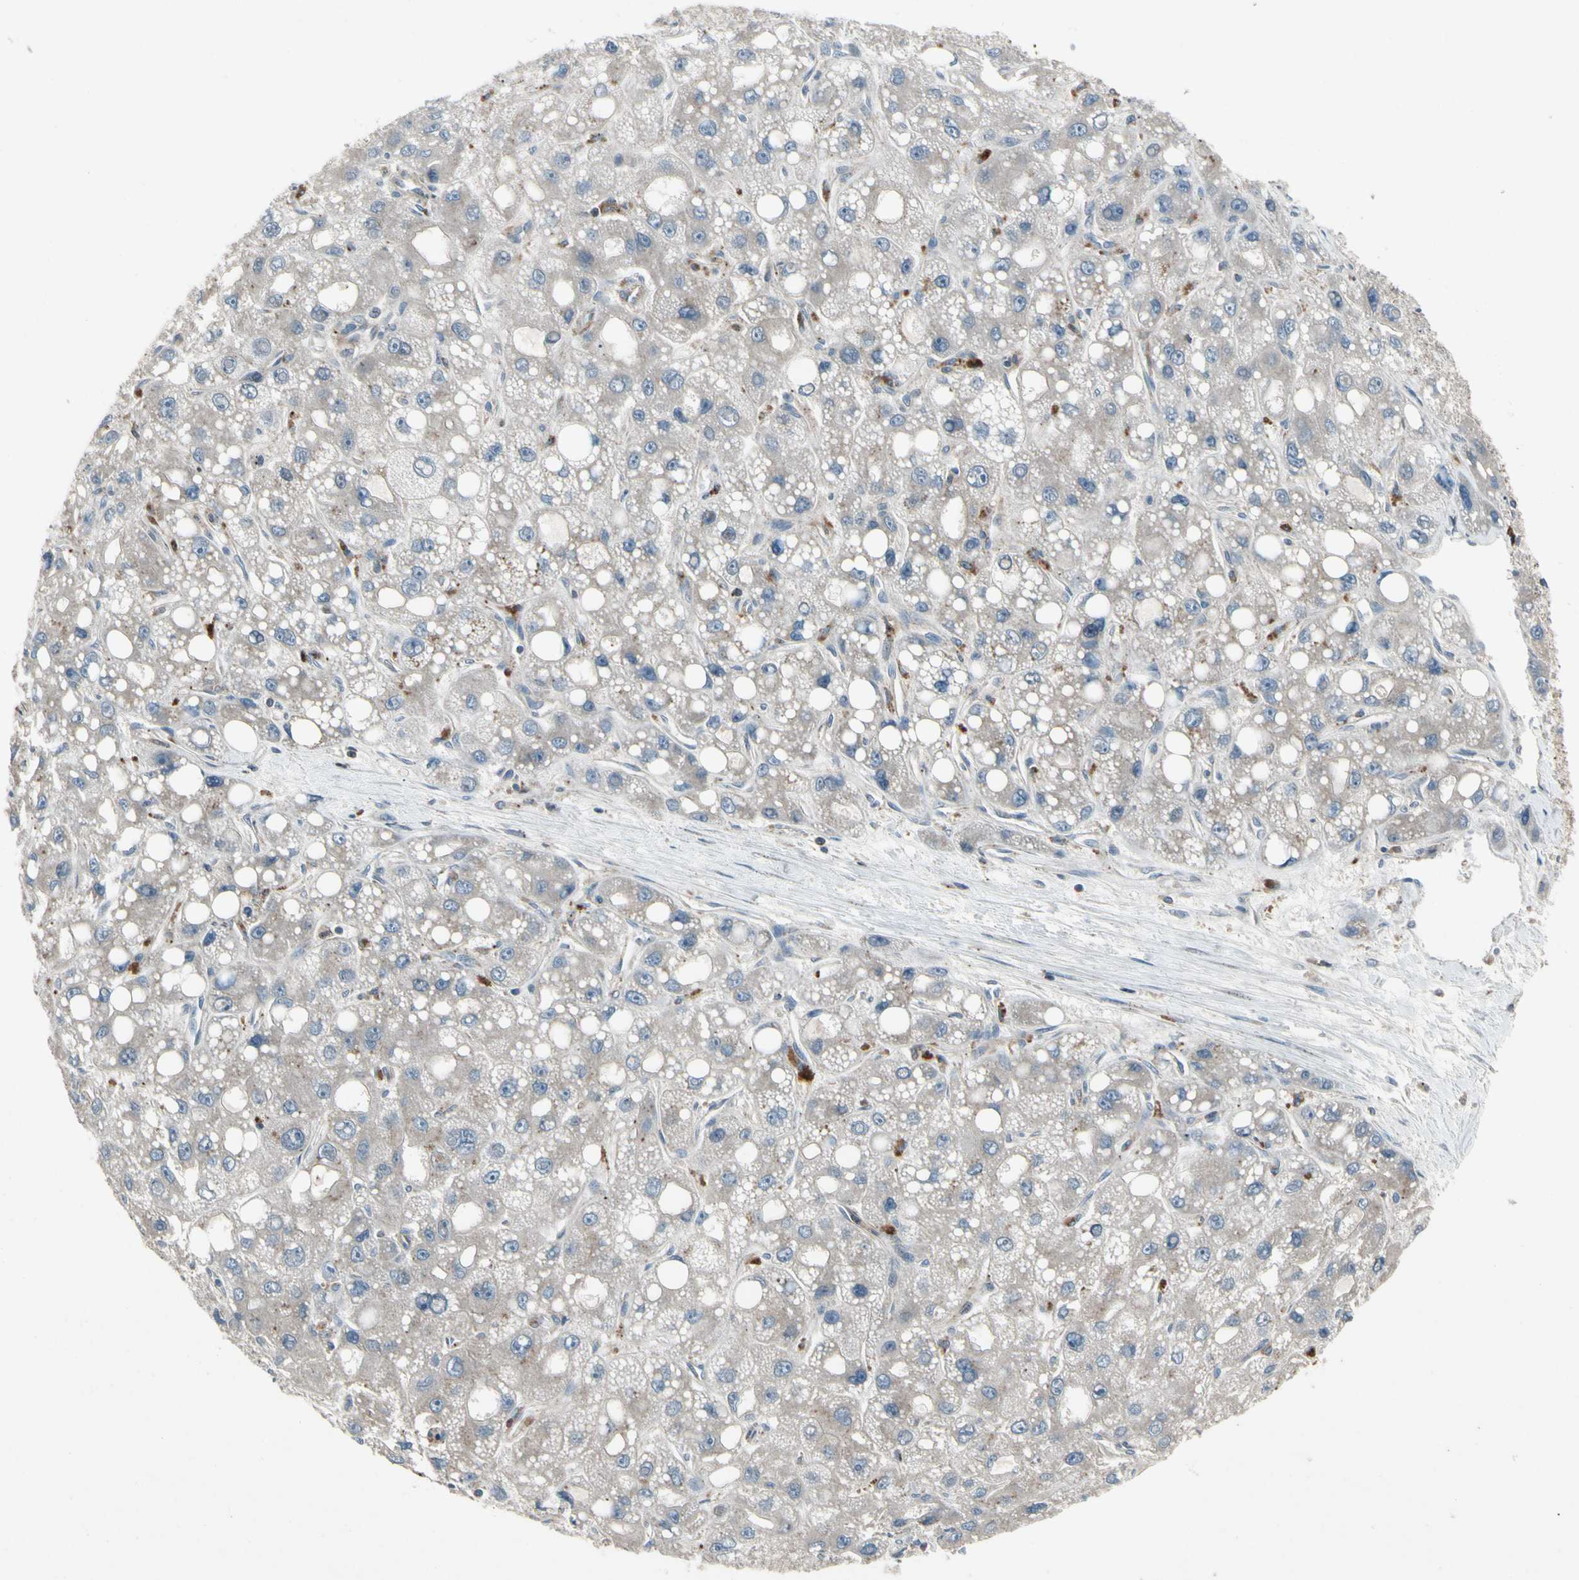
{"staining": {"intensity": "negative", "quantity": "none", "location": "none"}, "tissue": "liver cancer", "cell_type": "Tumor cells", "image_type": "cancer", "snomed": [{"axis": "morphology", "description": "Carcinoma, Hepatocellular, NOS"}, {"axis": "topography", "description": "Liver"}], "caption": "This is a micrograph of immunohistochemistry (IHC) staining of liver hepatocellular carcinoma, which shows no staining in tumor cells.", "gene": "NMI", "patient": {"sex": "male", "age": 55}}